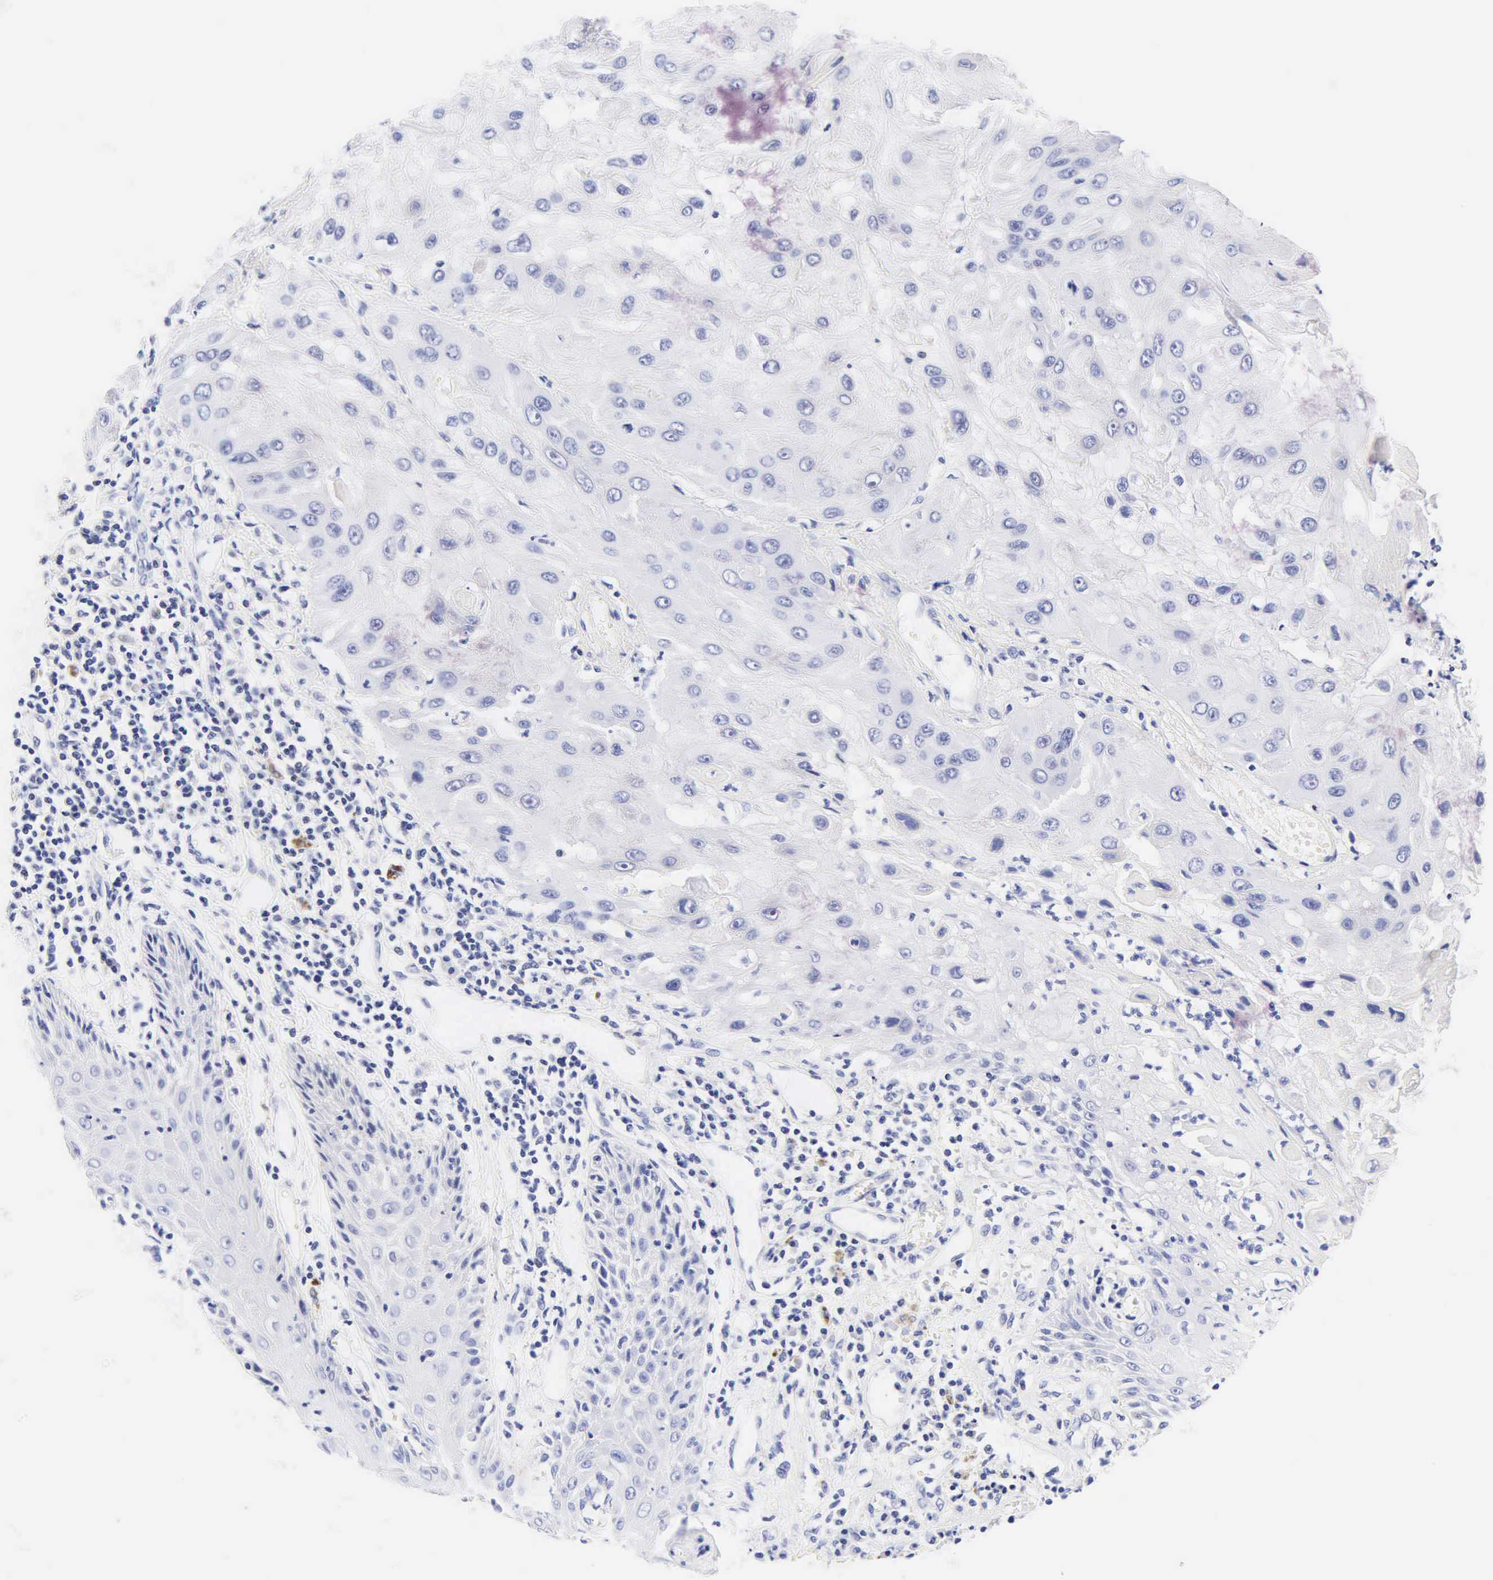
{"staining": {"intensity": "negative", "quantity": "none", "location": "none"}, "tissue": "skin cancer", "cell_type": "Tumor cells", "image_type": "cancer", "snomed": [{"axis": "morphology", "description": "Squamous cell carcinoma, NOS"}, {"axis": "topography", "description": "Skin"}, {"axis": "topography", "description": "Anal"}], "caption": "High power microscopy image of an IHC image of skin squamous cell carcinoma, revealing no significant expression in tumor cells. (Stains: DAB (3,3'-diaminobenzidine) immunohistochemistry (IHC) with hematoxylin counter stain, Microscopy: brightfield microscopy at high magnification).", "gene": "DES", "patient": {"sex": "male", "age": 61}}